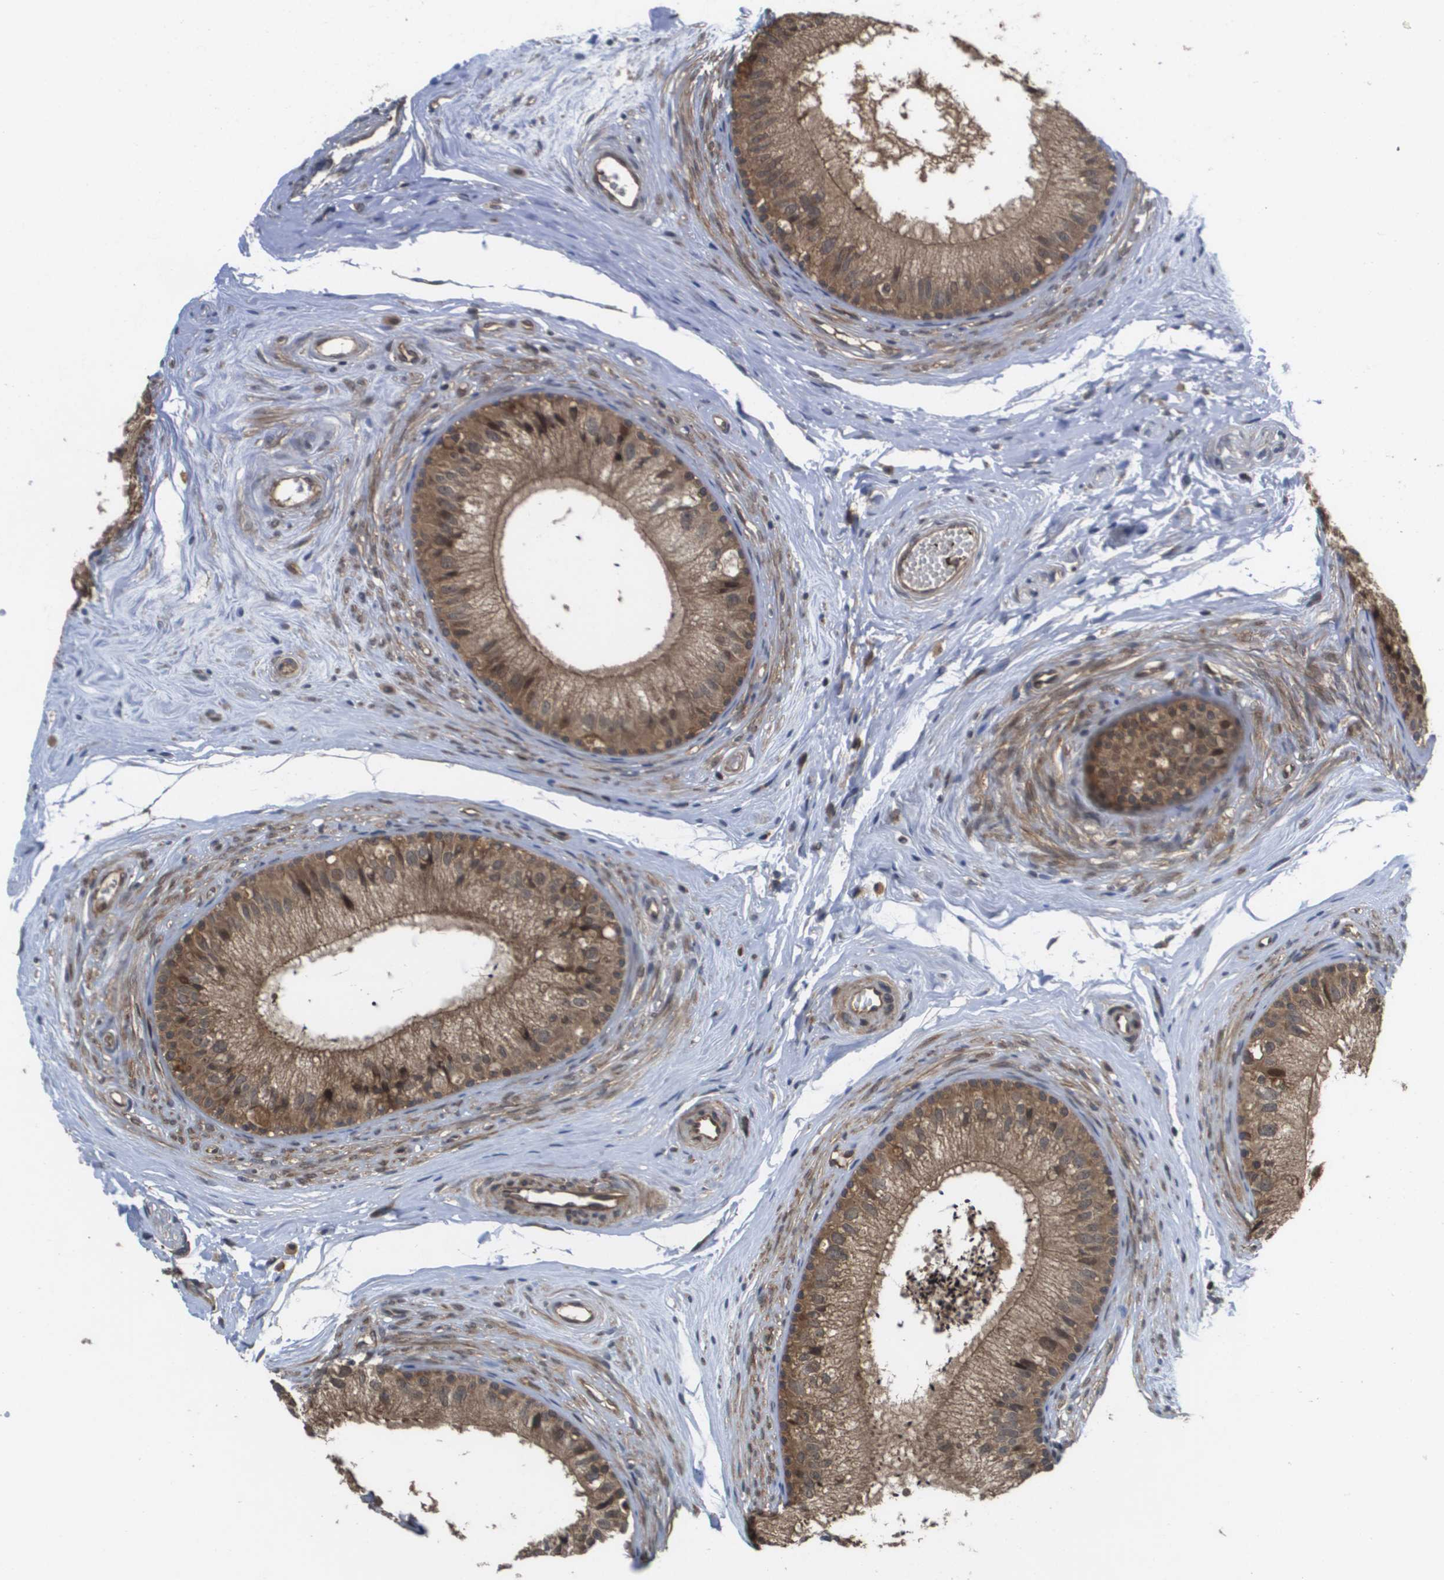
{"staining": {"intensity": "weak", "quantity": ">75%", "location": "cytoplasmic/membranous"}, "tissue": "epididymis", "cell_type": "Glandular cells", "image_type": "normal", "snomed": [{"axis": "morphology", "description": "Normal tissue, NOS"}, {"axis": "topography", "description": "Epididymis"}], "caption": "Brown immunohistochemical staining in unremarkable human epididymis reveals weak cytoplasmic/membranous staining in approximately >75% of glandular cells.", "gene": "RBM38", "patient": {"sex": "male", "age": 56}}